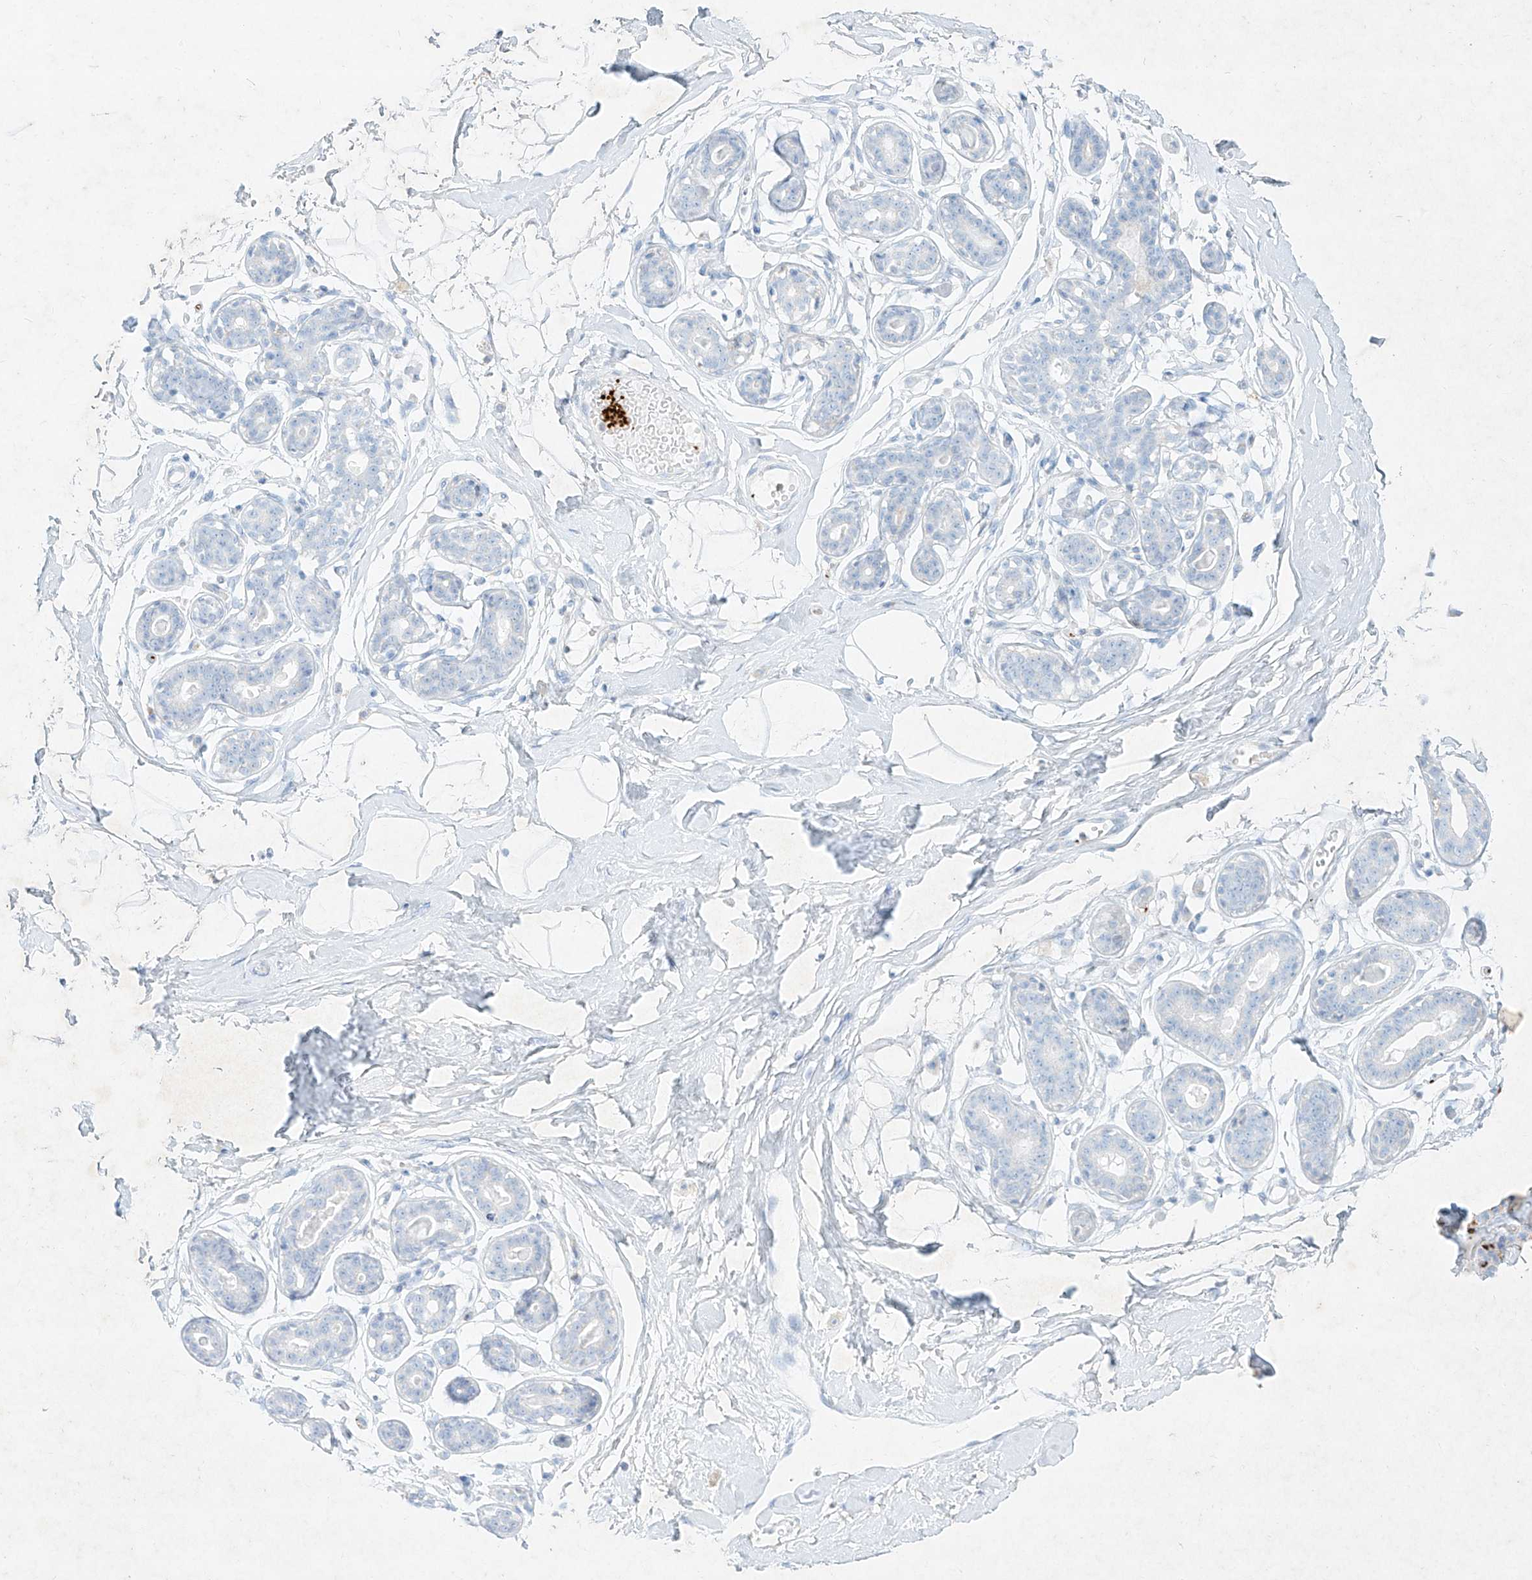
{"staining": {"intensity": "negative", "quantity": "none", "location": "none"}, "tissue": "breast", "cell_type": "Adipocytes", "image_type": "normal", "snomed": [{"axis": "morphology", "description": "Normal tissue, NOS"}, {"axis": "topography", "description": "Breast"}], "caption": "Micrograph shows no protein staining in adipocytes of benign breast.", "gene": "PLEK", "patient": {"sex": "female", "age": 23}}